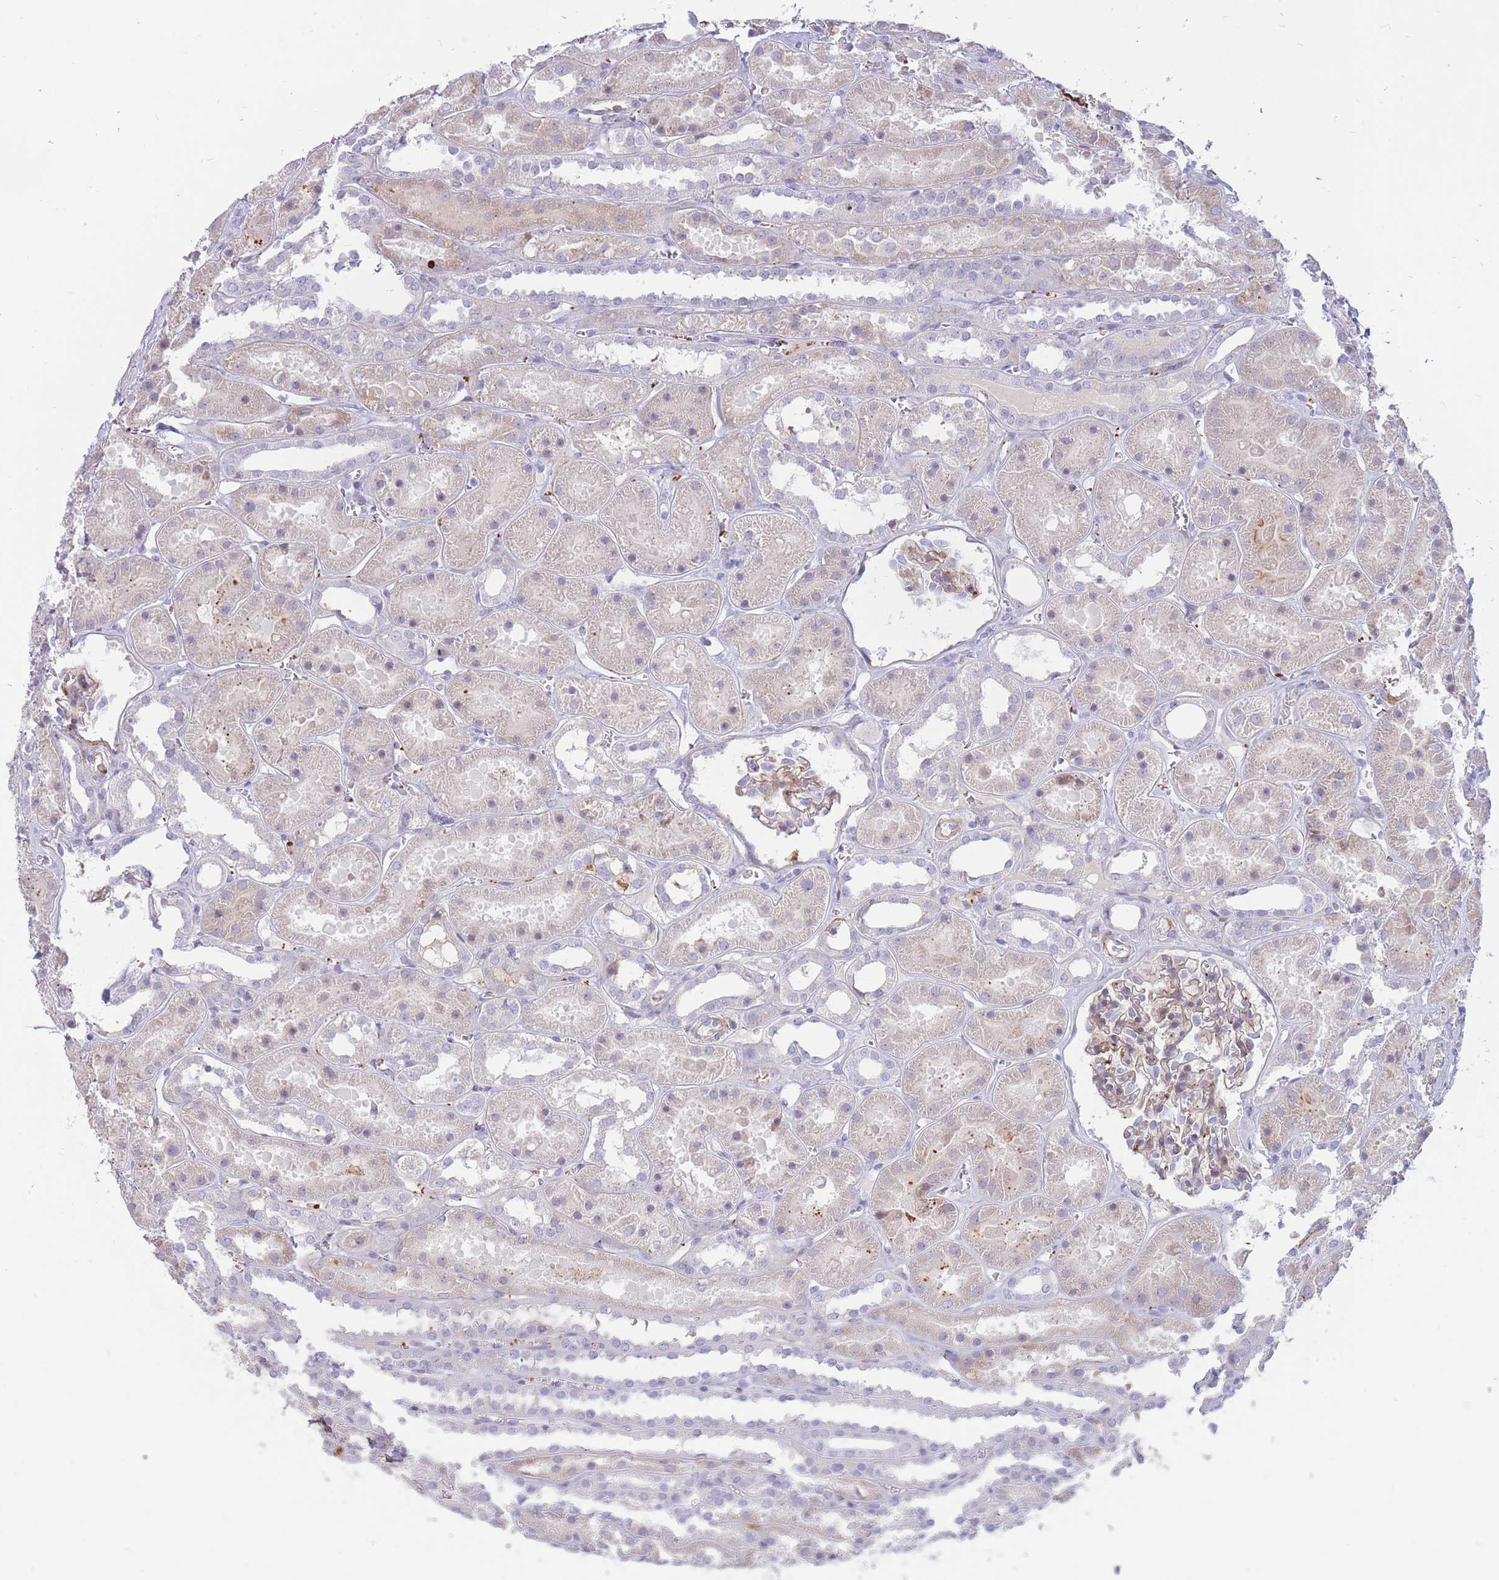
{"staining": {"intensity": "weak", "quantity": "25%-75%", "location": "cytoplasmic/membranous"}, "tissue": "kidney", "cell_type": "Cells in glomeruli", "image_type": "normal", "snomed": [{"axis": "morphology", "description": "Normal tissue, NOS"}, {"axis": "topography", "description": "Kidney"}], "caption": "Protein staining of benign kidney exhibits weak cytoplasmic/membranous staining in approximately 25%-75% of cells in glomeruli.", "gene": "PTGDR", "patient": {"sex": "female", "age": 41}}